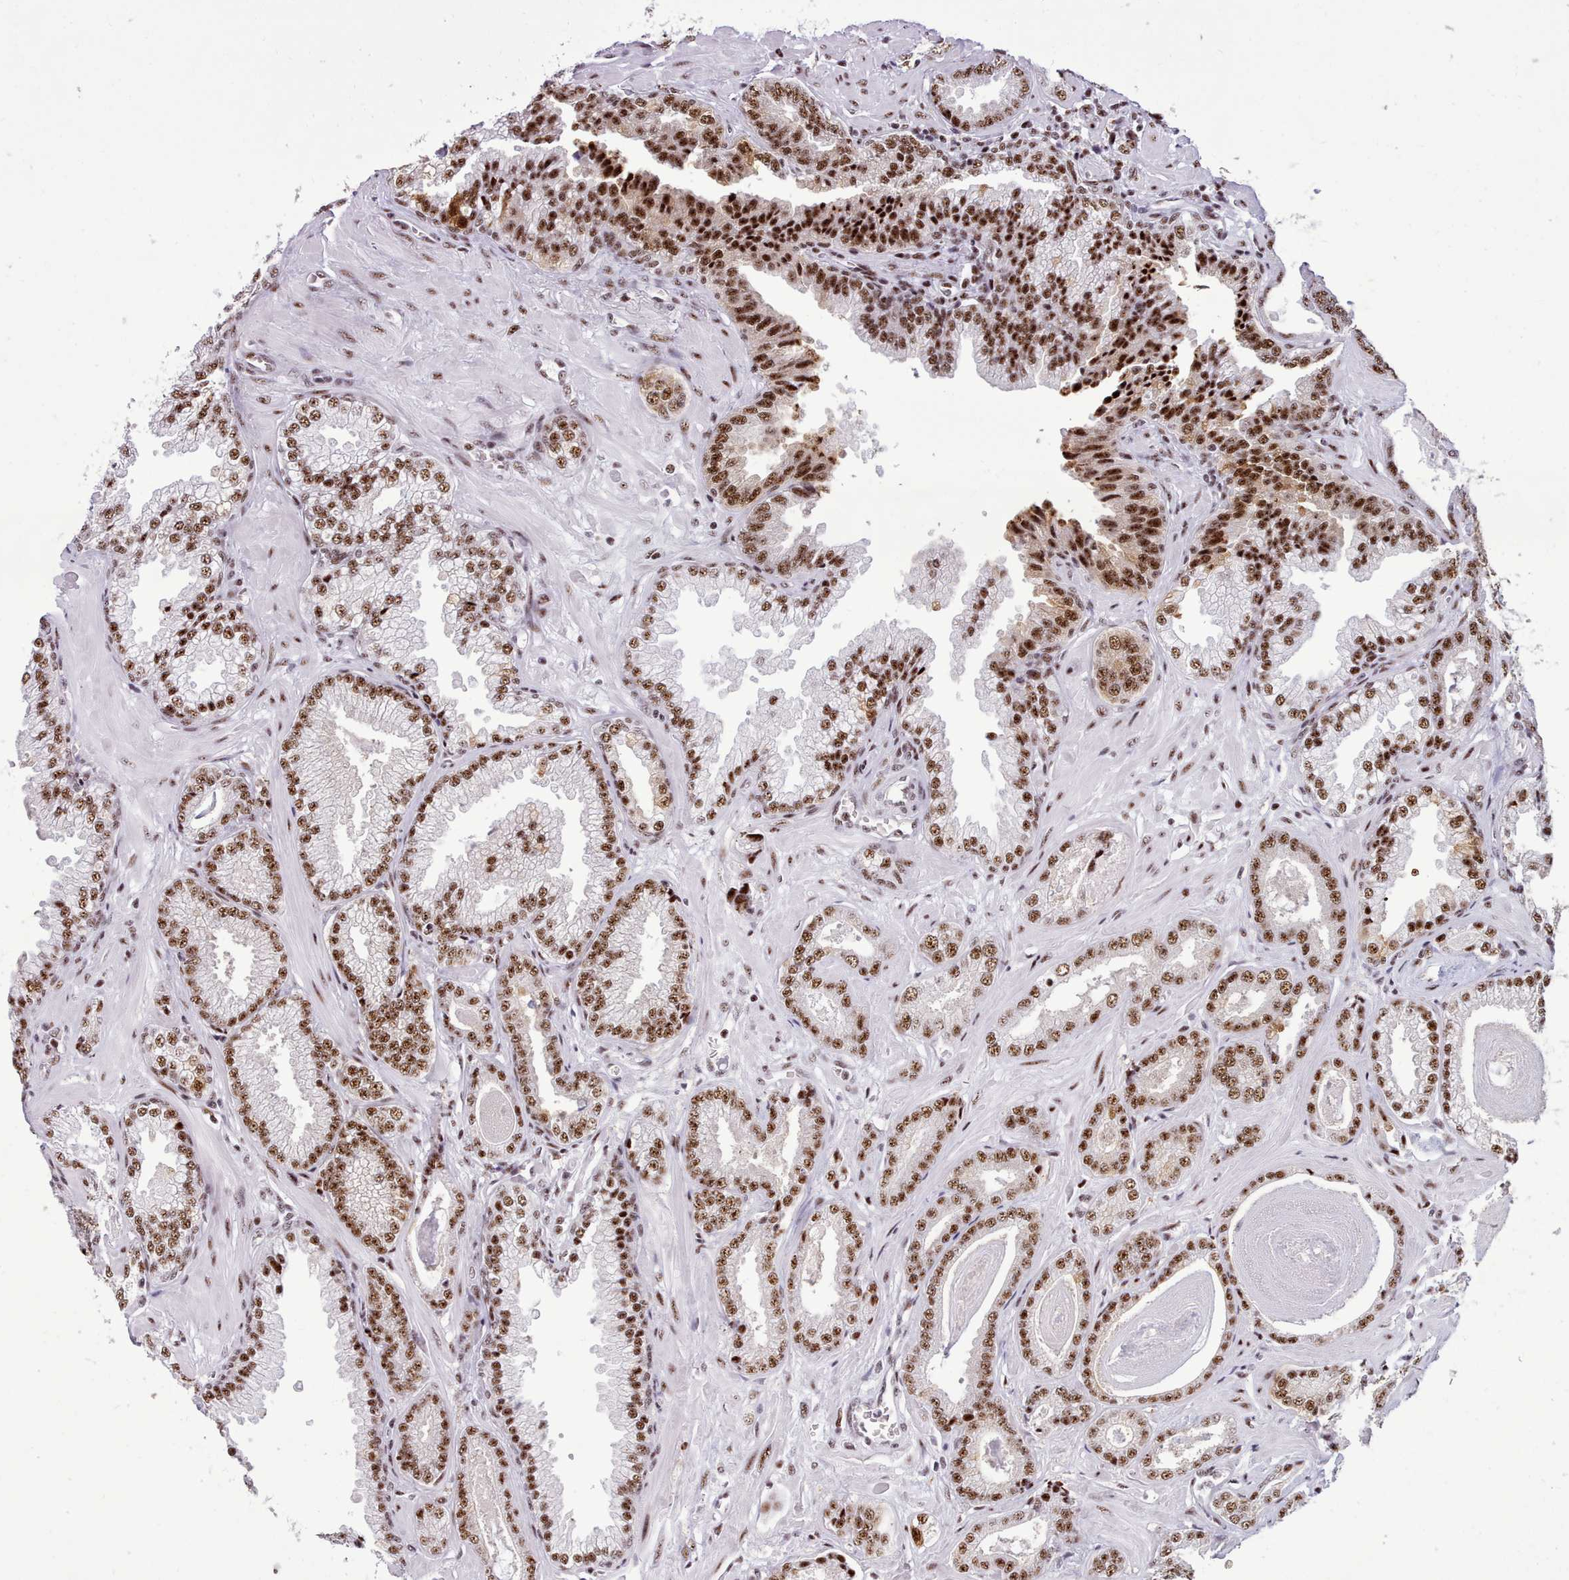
{"staining": {"intensity": "strong", "quantity": ">75%", "location": "nuclear"}, "tissue": "prostate cancer", "cell_type": "Tumor cells", "image_type": "cancer", "snomed": [{"axis": "morphology", "description": "Adenocarcinoma, Low grade"}, {"axis": "topography", "description": "Prostate"}], "caption": "Prostate low-grade adenocarcinoma stained for a protein reveals strong nuclear positivity in tumor cells.", "gene": "TMEM35B", "patient": {"sex": "male", "age": 60}}